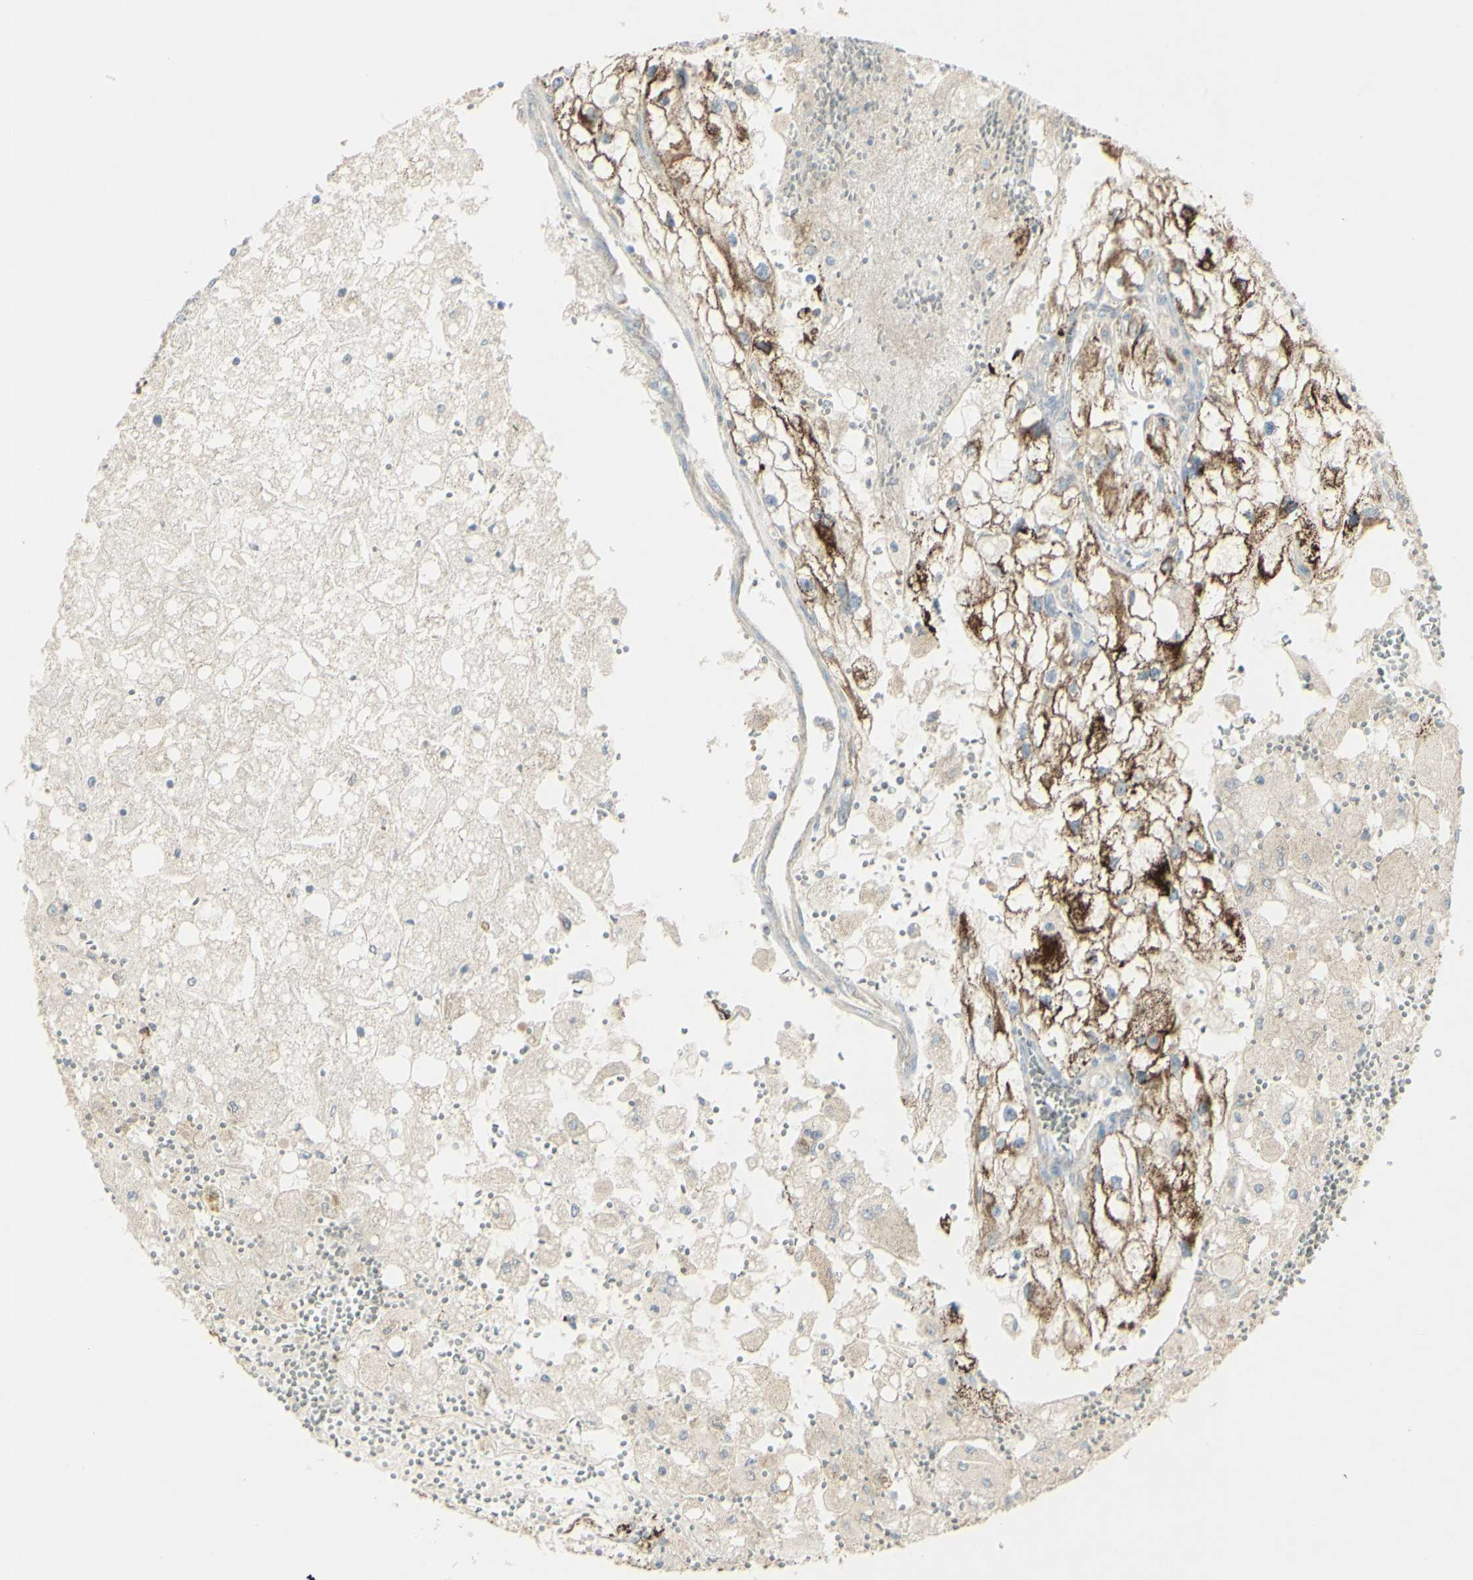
{"staining": {"intensity": "moderate", "quantity": ">75%", "location": "cytoplasmic/membranous"}, "tissue": "renal cancer", "cell_type": "Tumor cells", "image_type": "cancer", "snomed": [{"axis": "morphology", "description": "Adenocarcinoma, NOS"}, {"axis": "topography", "description": "Kidney"}], "caption": "IHC histopathology image of neoplastic tissue: renal cancer stained using IHC shows medium levels of moderate protein expression localized specifically in the cytoplasmic/membranous of tumor cells, appearing as a cytoplasmic/membranous brown color.", "gene": "CNTNAP1", "patient": {"sex": "female", "age": 70}}